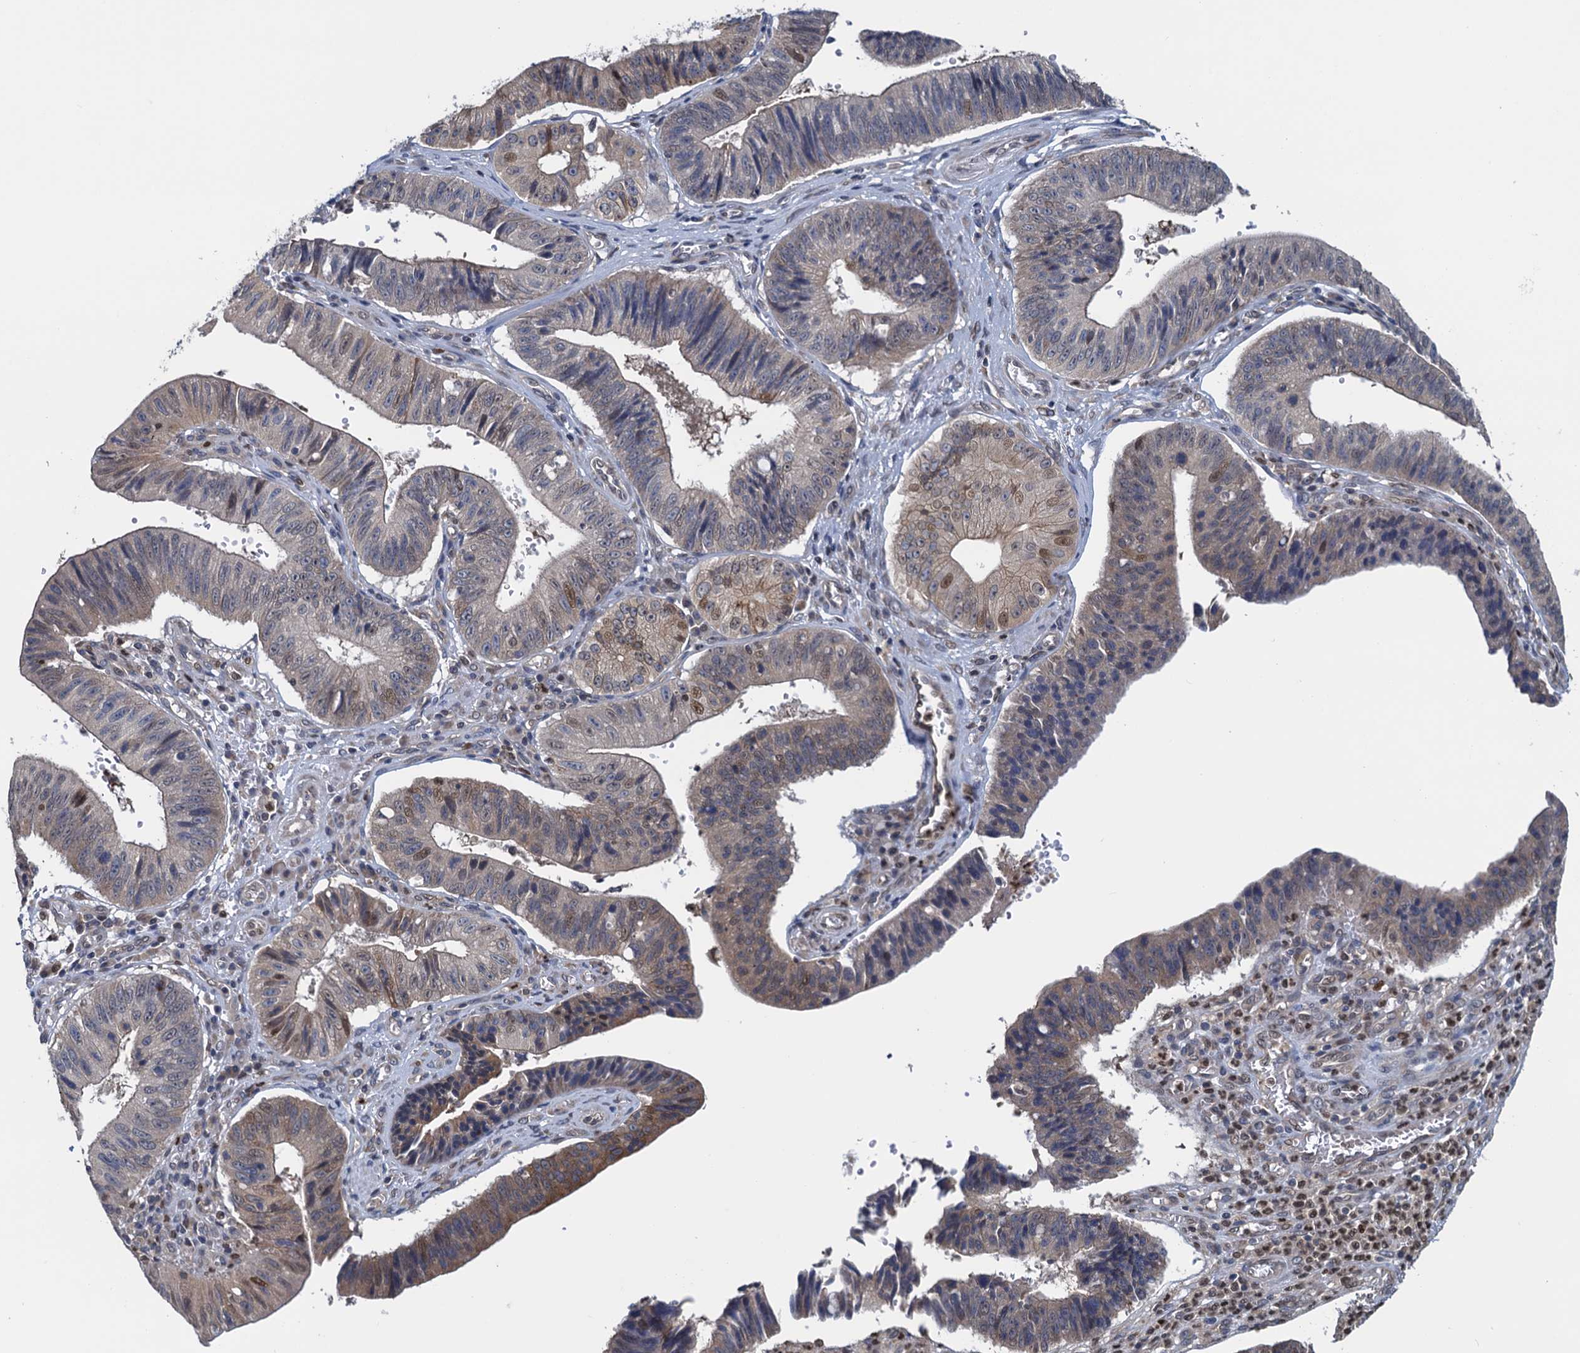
{"staining": {"intensity": "moderate", "quantity": "<25%", "location": "cytoplasmic/membranous,nuclear"}, "tissue": "stomach cancer", "cell_type": "Tumor cells", "image_type": "cancer", "snomed": [{"axis": "morphology", "description": "Adenocarcinoma, NOS"}, {"axis": "topography", "description": "Stomach"}], "caption": "The micrograph displays staining of stomach adenocarcinoma, revealing moderate cytoplasmic/membranous and nuclear protein staining (brown color) within tumor cells. (IHC, brightfield microscopy, high magnification).", "gene": "RNF125", "patient": {"sex": "male", "age": 59}}